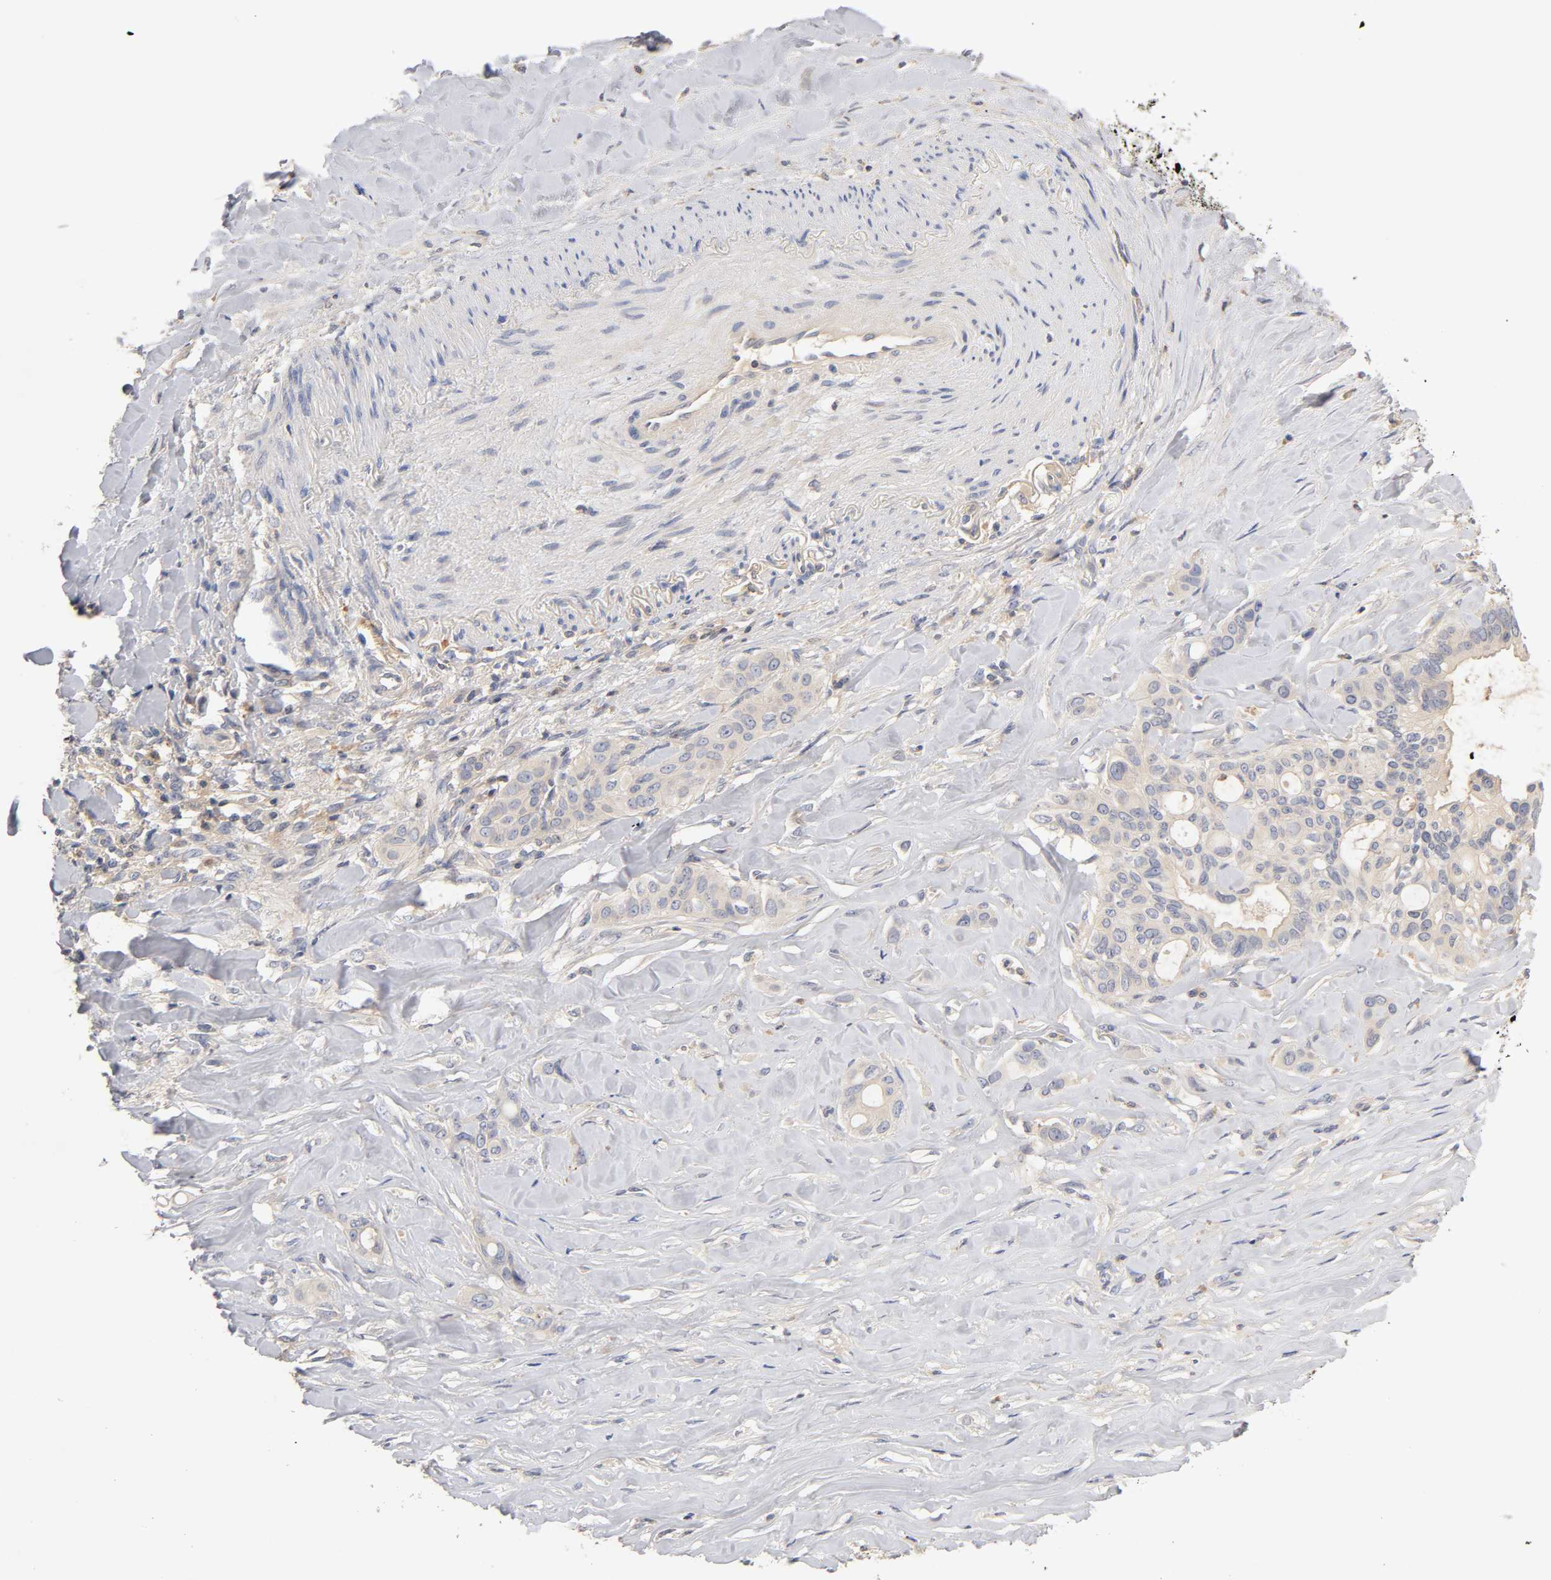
{"staining": {"intensity": "weak", "quantity": "<25%", "location": "cytoplasmic/membranous"}, "tissue": "liver cancer", "cell_type": "Tumor cells", "image_type": "cancer", "snomed": [{"axis": "morphology", "description": "Cholangiocarcinoma"}, {"axis": "topography", "description": "Liver"}], "caption": "This histopathology image is of liver cancer stained with immunohistochemistry (IHC) to label a protein in brown with the nuclei are counter-stained blue. There is no positivity in tumor cells.", "gene": "RHOA", "patient": {"sex": "female", "age": 67}}